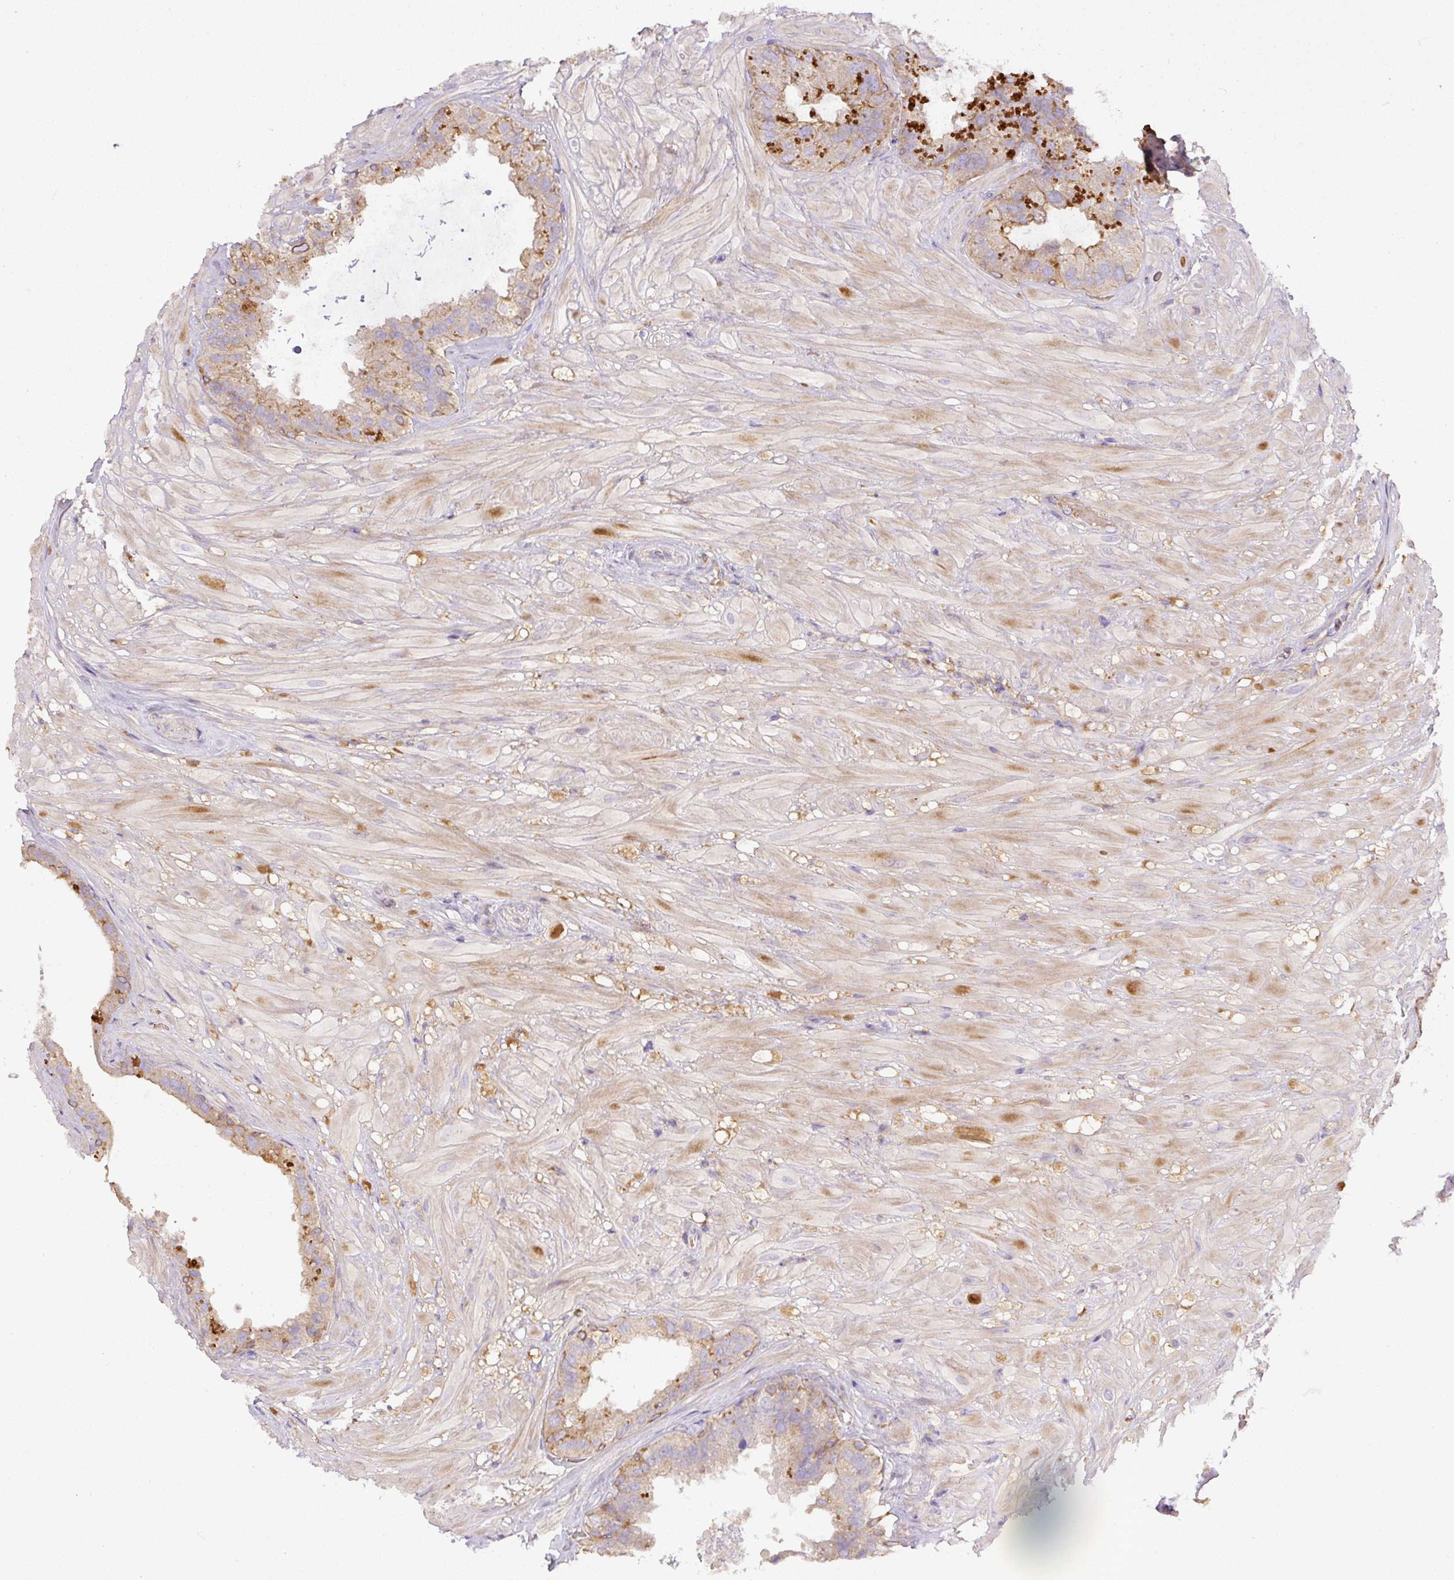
{"staining": {"intensity": "moderate", "quantity": ">75%", "location": "cytoplasmic/membranous"}, "tissue": "seminal vesicle", "cell_type": "Glandular cells", "image_type": "normal", "snomed": [{"axis": "morphology", "description": "Normal tissue, NOS"}, {"axis": "topography", "description": "Seminal veicle"}, {"axis": "topography", "description": "Peripheral nerve tissue"}], "caption": "This histopathology image exhibits IHC staining of benign human seminal vesicle, with medium moderate cytoplasmic/membranous staining in about >75% of glandular cells.", "gene": "DAPK1", "patient": {"sex": "male", "age": 76}}